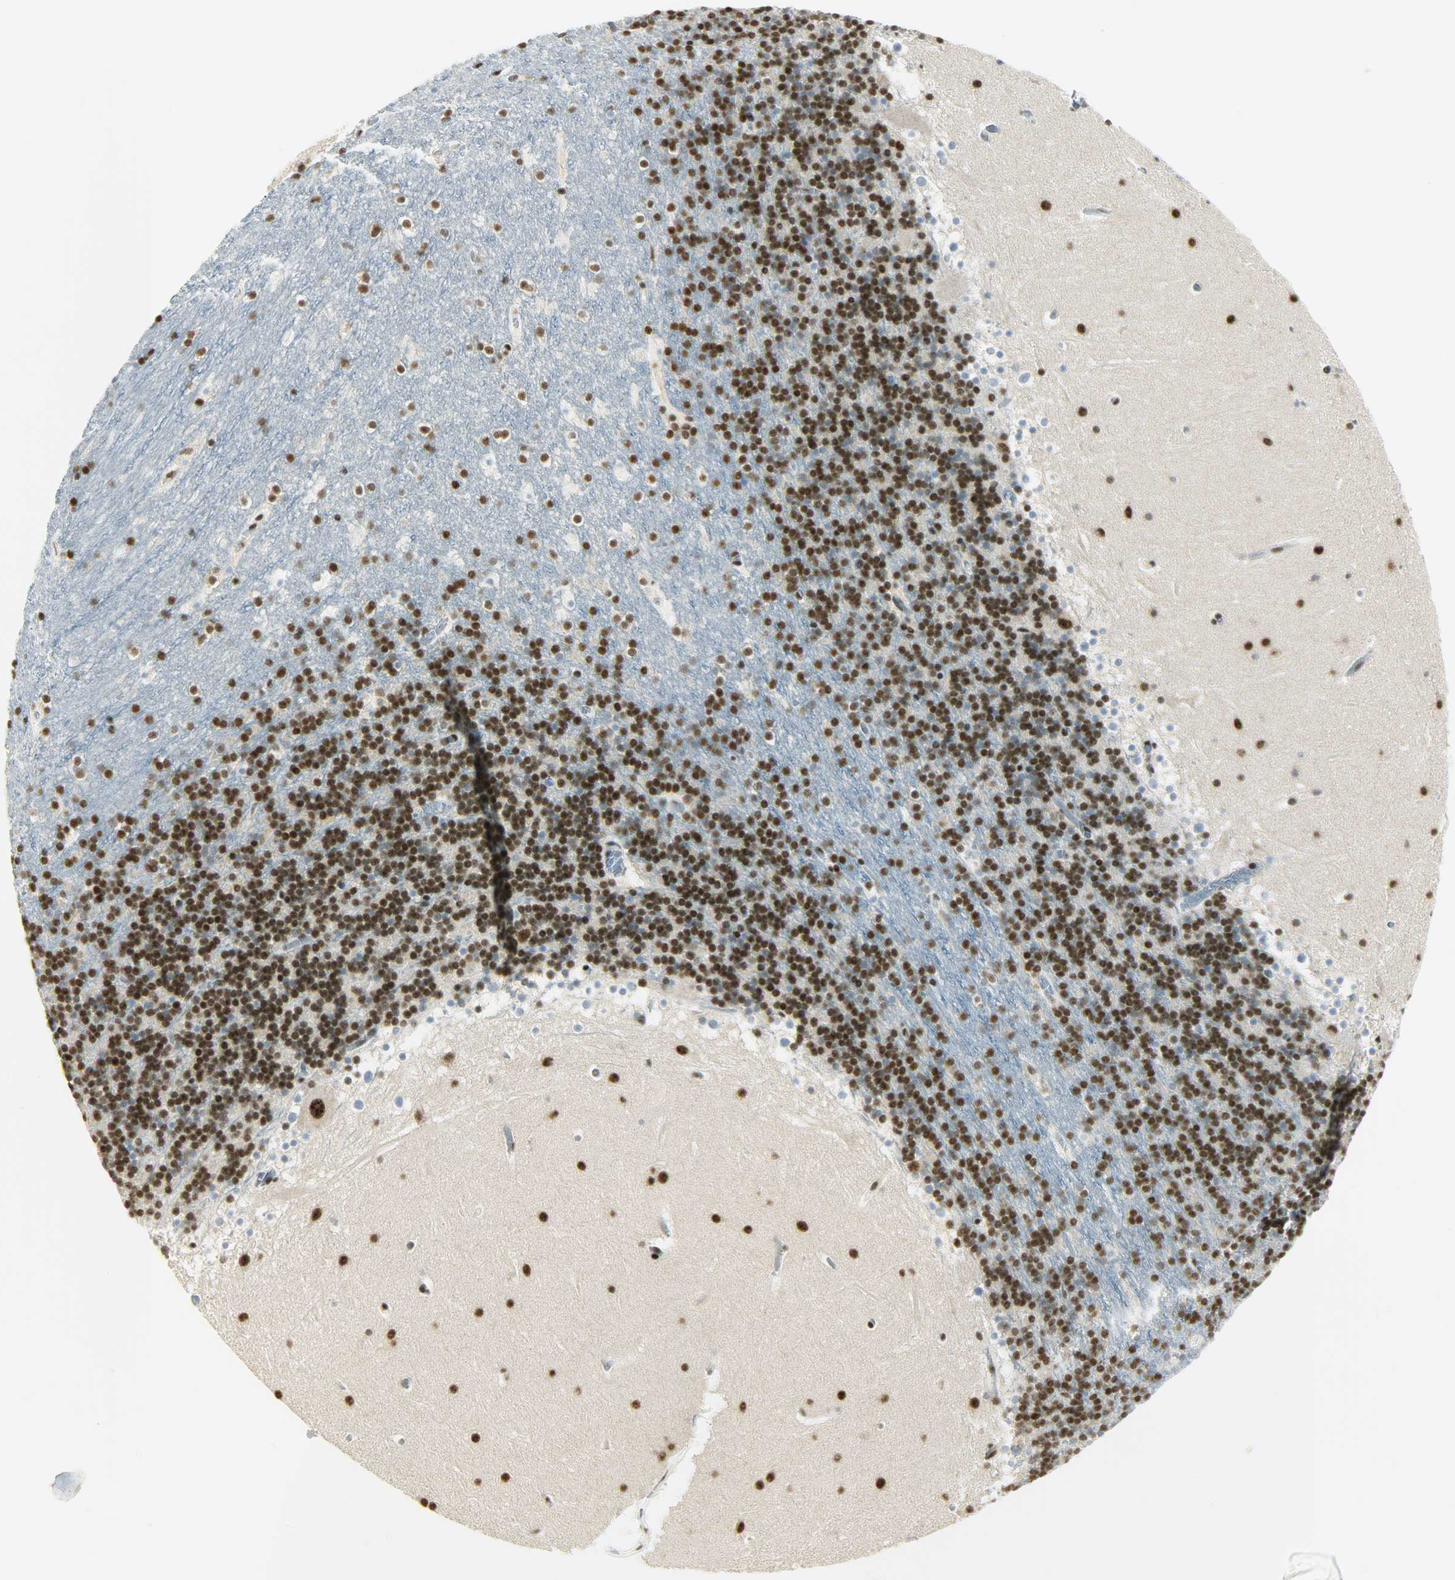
{"staining": {"intensity": "strong", "quantity": ">75%", "location": "nuclear"}, "tissue": "cerebellum", "cell_type": "Cells in granular layer", "image_type": "normal", "snomed": [{"axis": "morphology", "description": "Normal tissue, NOS"}, {"axis": "topography", "description": "Cerebellum"}], "caption": "Cells in granular layer reveal strong nuclear positivity in about >75% of cells in benign cerebellum.", "gene": "SUGP1", "patient": {"sex": "male", "age": 45}}